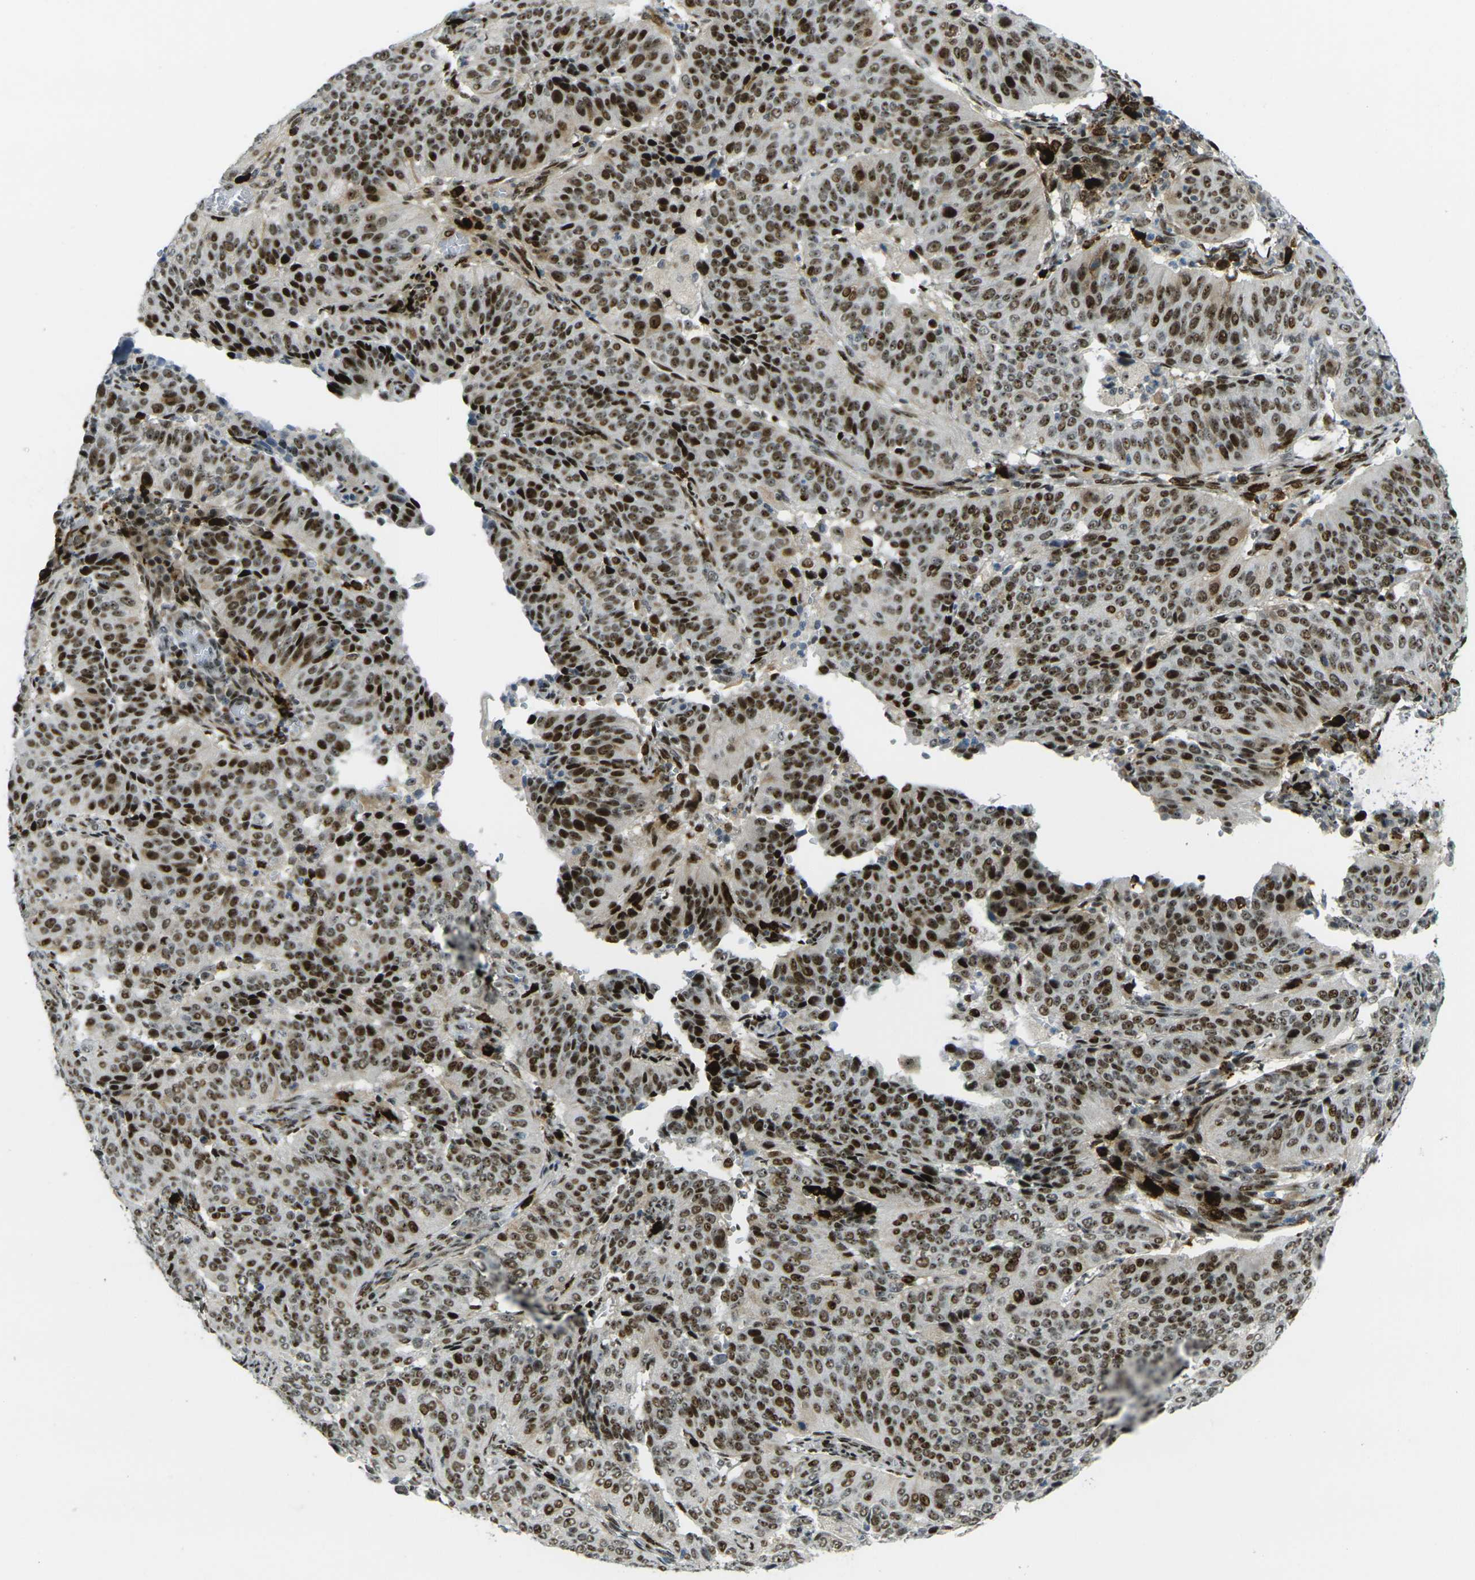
{"staining": {"intensity": "strong", "quantity": ">75%", "location": "nuclear"}, "tissue": "cervical cancer", "cell_type": "Tumor cells", "image_type": "cancer", "snomed": [{"axis": "morphology", "description": "Normal tissue, NOS"}, {"axis": "morphology", "description": "Squamous cell carcinoma, NOS"}, {"axis": "topography", "description": "Cervix"}], "caption": "DAB (3,3'-diaminobenzidine) immunohistochemical staining of human squamous cell carcinoma (cervical) shows strong nuclear protein positivity in approximately >75% of tumor cells.", "gene": "UBE2C", "patient": {"sex": "female", "age": 39}}